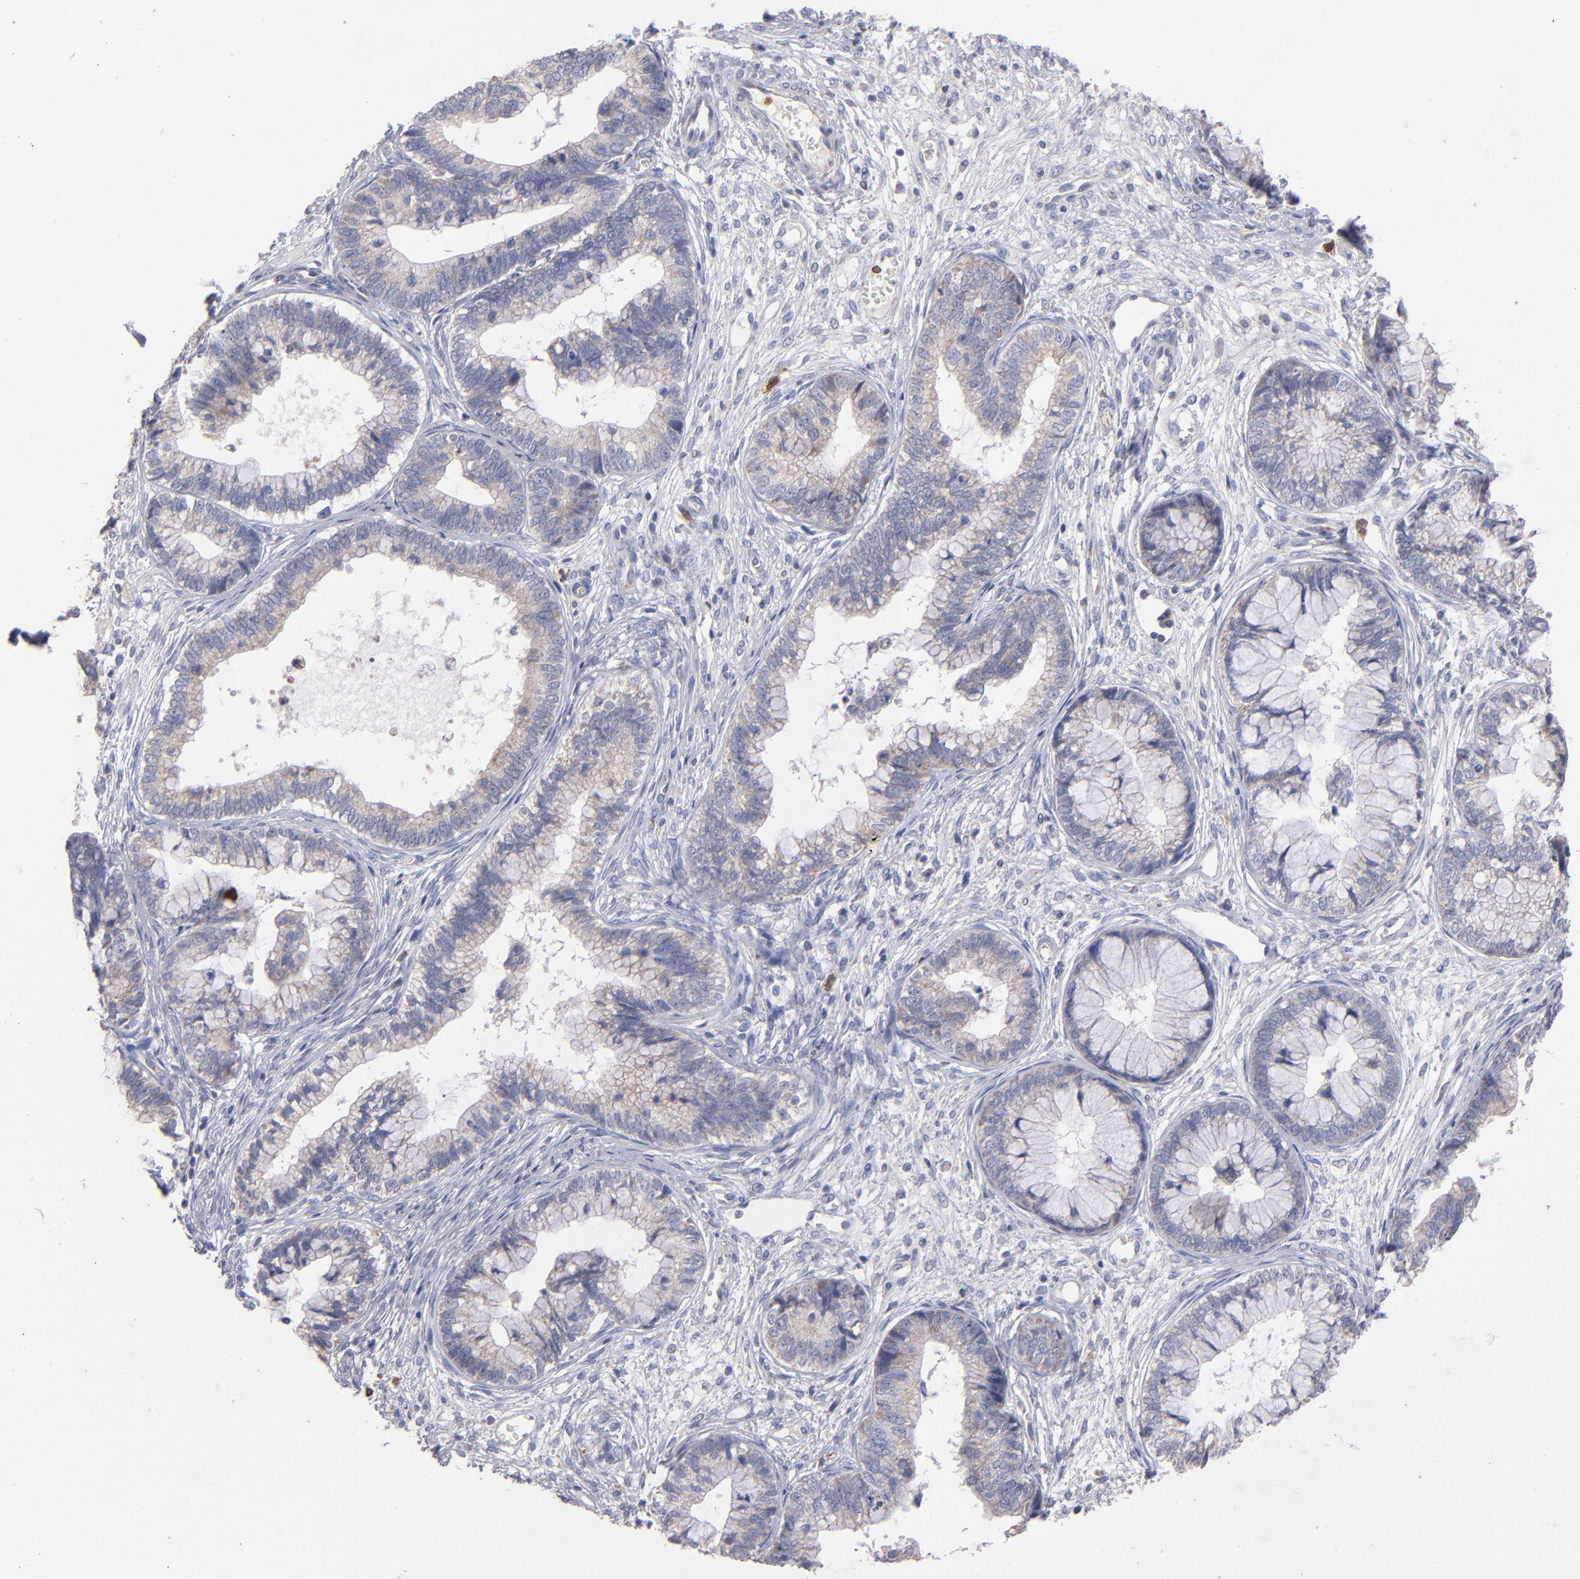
{"staining": {"intensity": "weak", "quantity": ">75%", "location": "cytoplasmic/membranous"}, "tissue": "cervical cancer", "cell_type": "Tumor cells", "image_type": "cancer", "snomed": [{"axis": "morphology", "description": "Adenocarcinoma, NOS"}, {"axis": "topography", "description": "Cervix"}], "caption": "Weak cytoplasmic/membranous staining for a protein is seen in about >75% of tumor cells of adenocarcinoma (cervical) using IHC.", "gene": "FGR", "patient": {"sex": "female", "age": 44}}